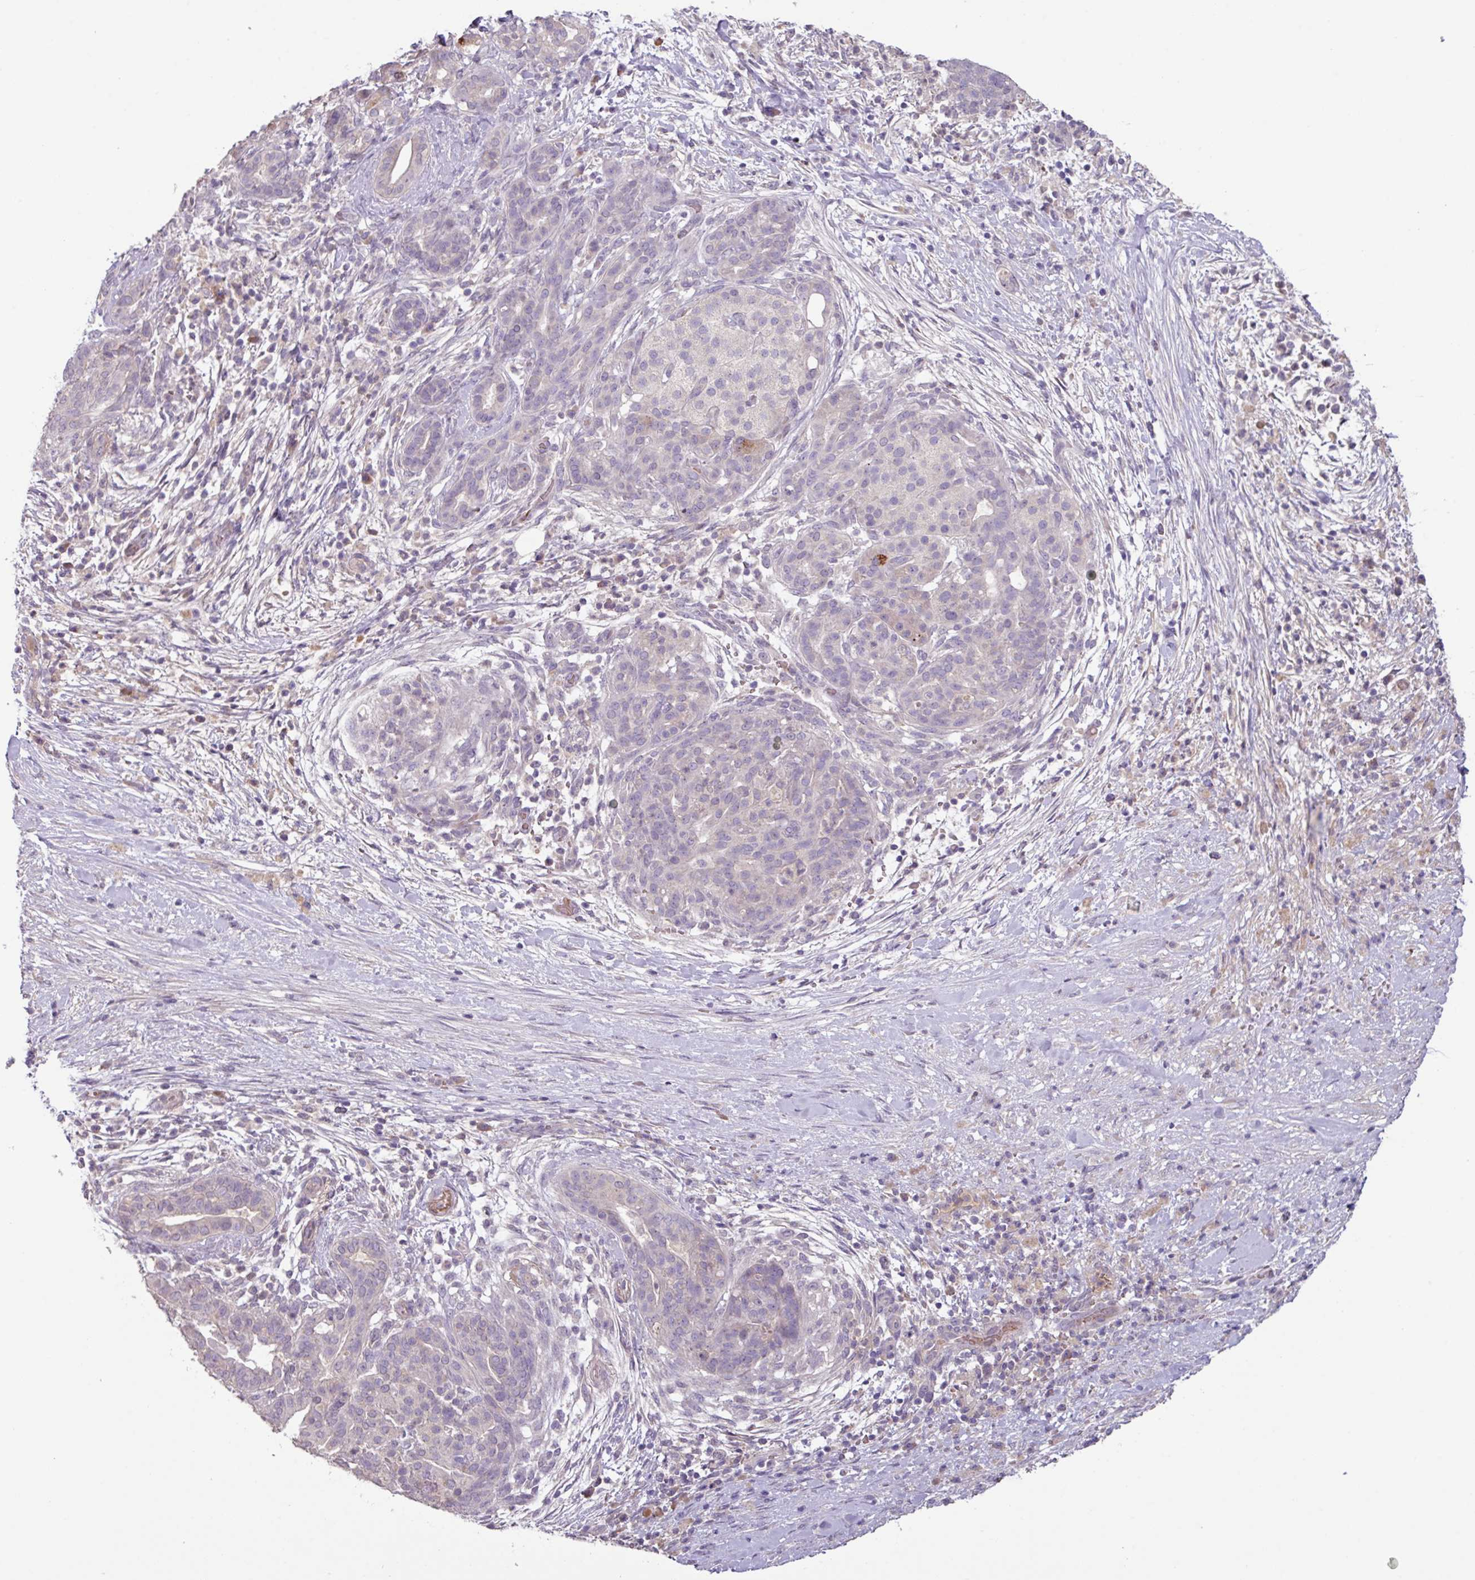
{"staining": {"intensity": "negative", "quantity": "none", "location": "none"}, "tissue": "pancreatic cancer", "cell_type": "Tumor cells", "image_type": "cancer", "snomed": [{"axis": "morphology", "description": "Adenocarcinoma, NOS"}, {"axis": "topography", "description": "Pancreas"}], "caption": "DAB (3,3'-diaminobenzidine) immunohistochemical staining of pancreatic cancer exhibits no significant expression in tumor cells. (IHC, brightfield microscopy, high magnification).", "gene": "SLC5A10", "patient": {"sex": "male", "age": 44}}